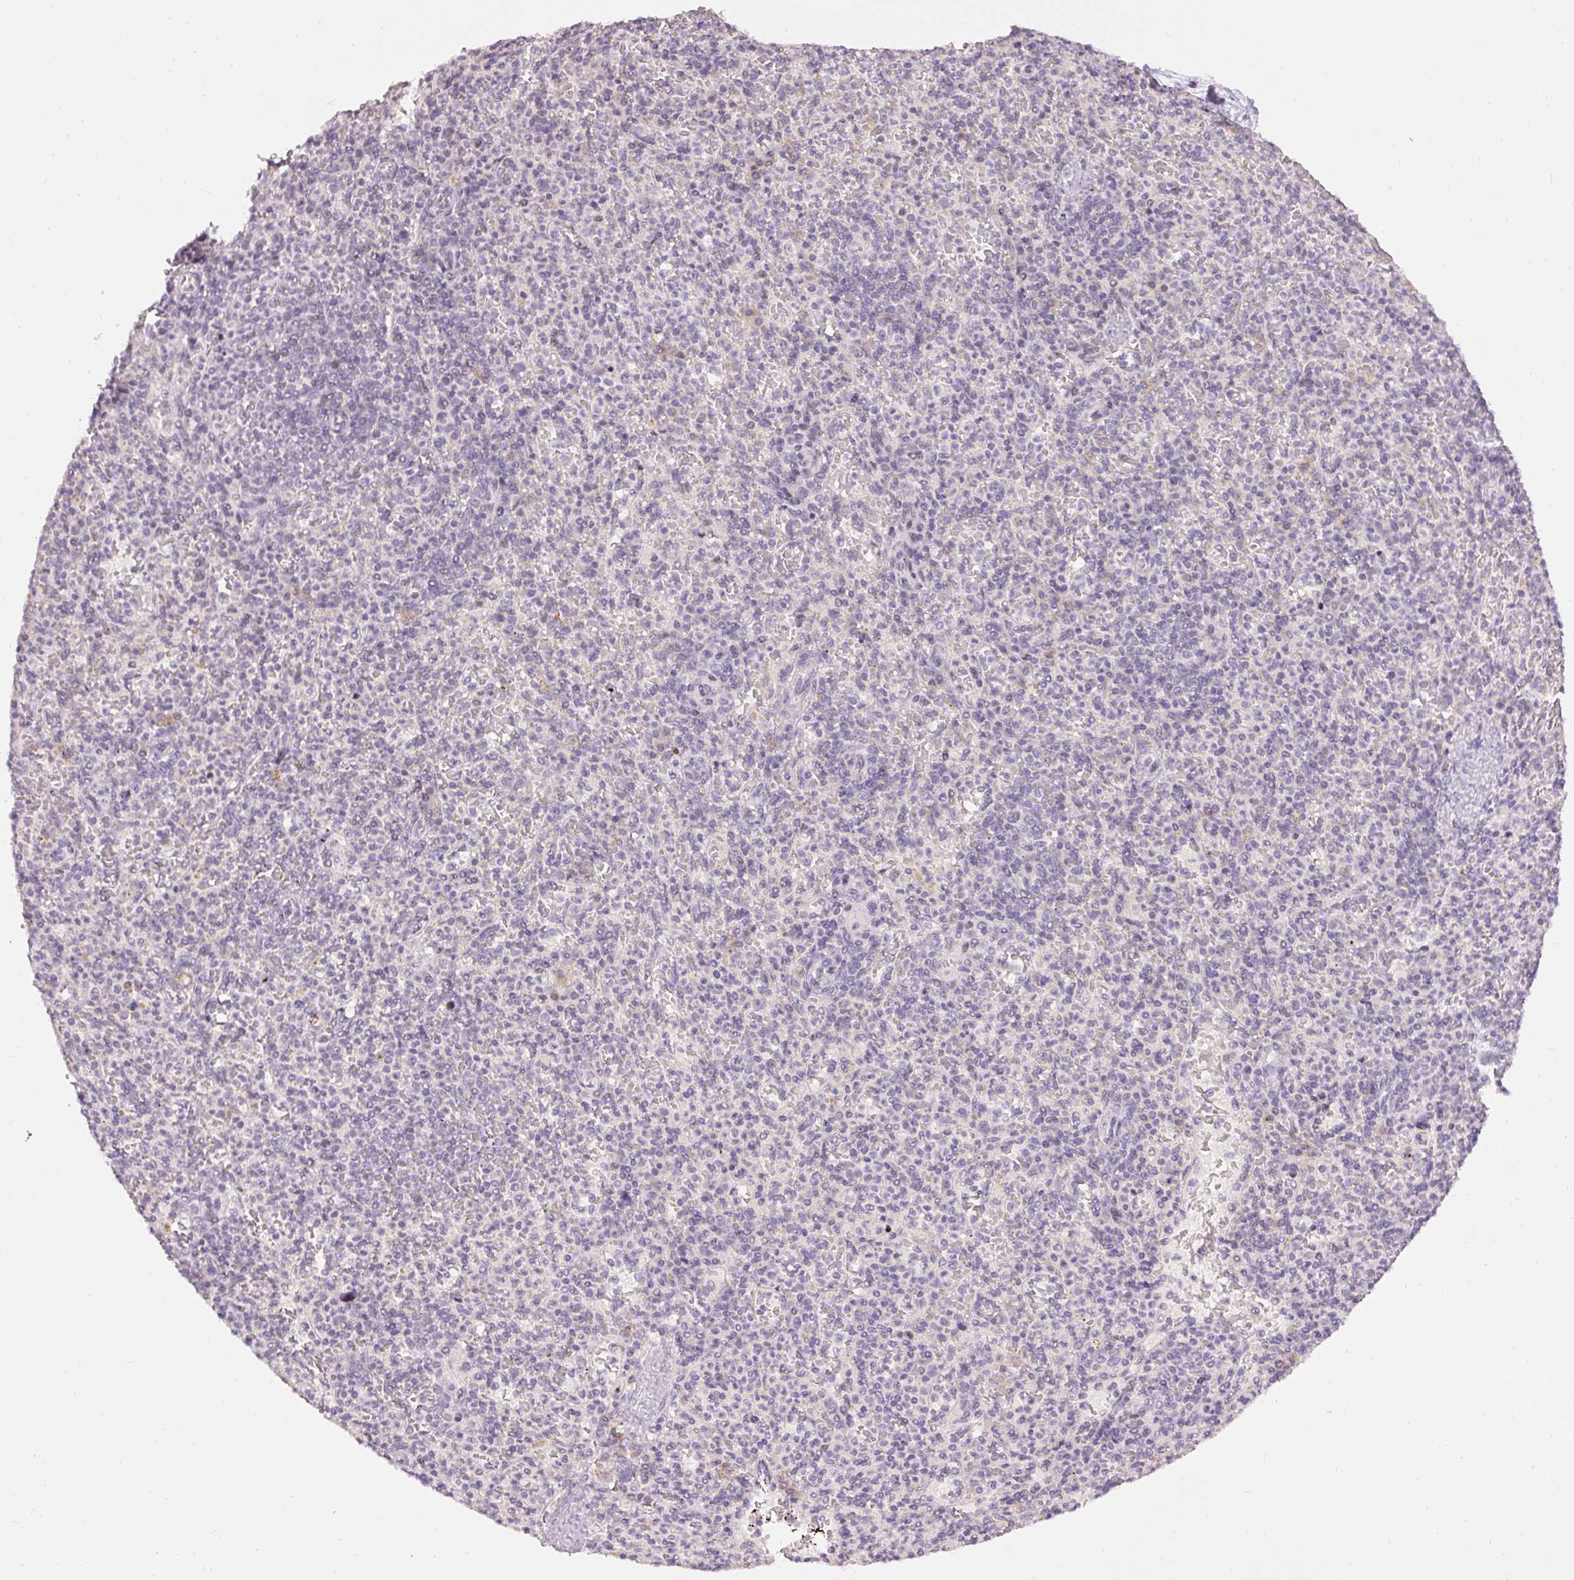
{"staining": {"intensity": "negative", "quantity": "none", "location": "none"}, "tissue": "spleen", "cell_type": "Cells in red pulp", "image_type": "normal", "snomed": [{"axis": "morphology", "description": "Normal tissue, NOS"}, {"axis": "topography", "description": "Spleen"}], "caption": "Immunohistochemical staining of benign spleen reveals no significant expression in cells in red pulp.", "gene": "ABHD11", "patient": {"sex": "female", "age": 74}}